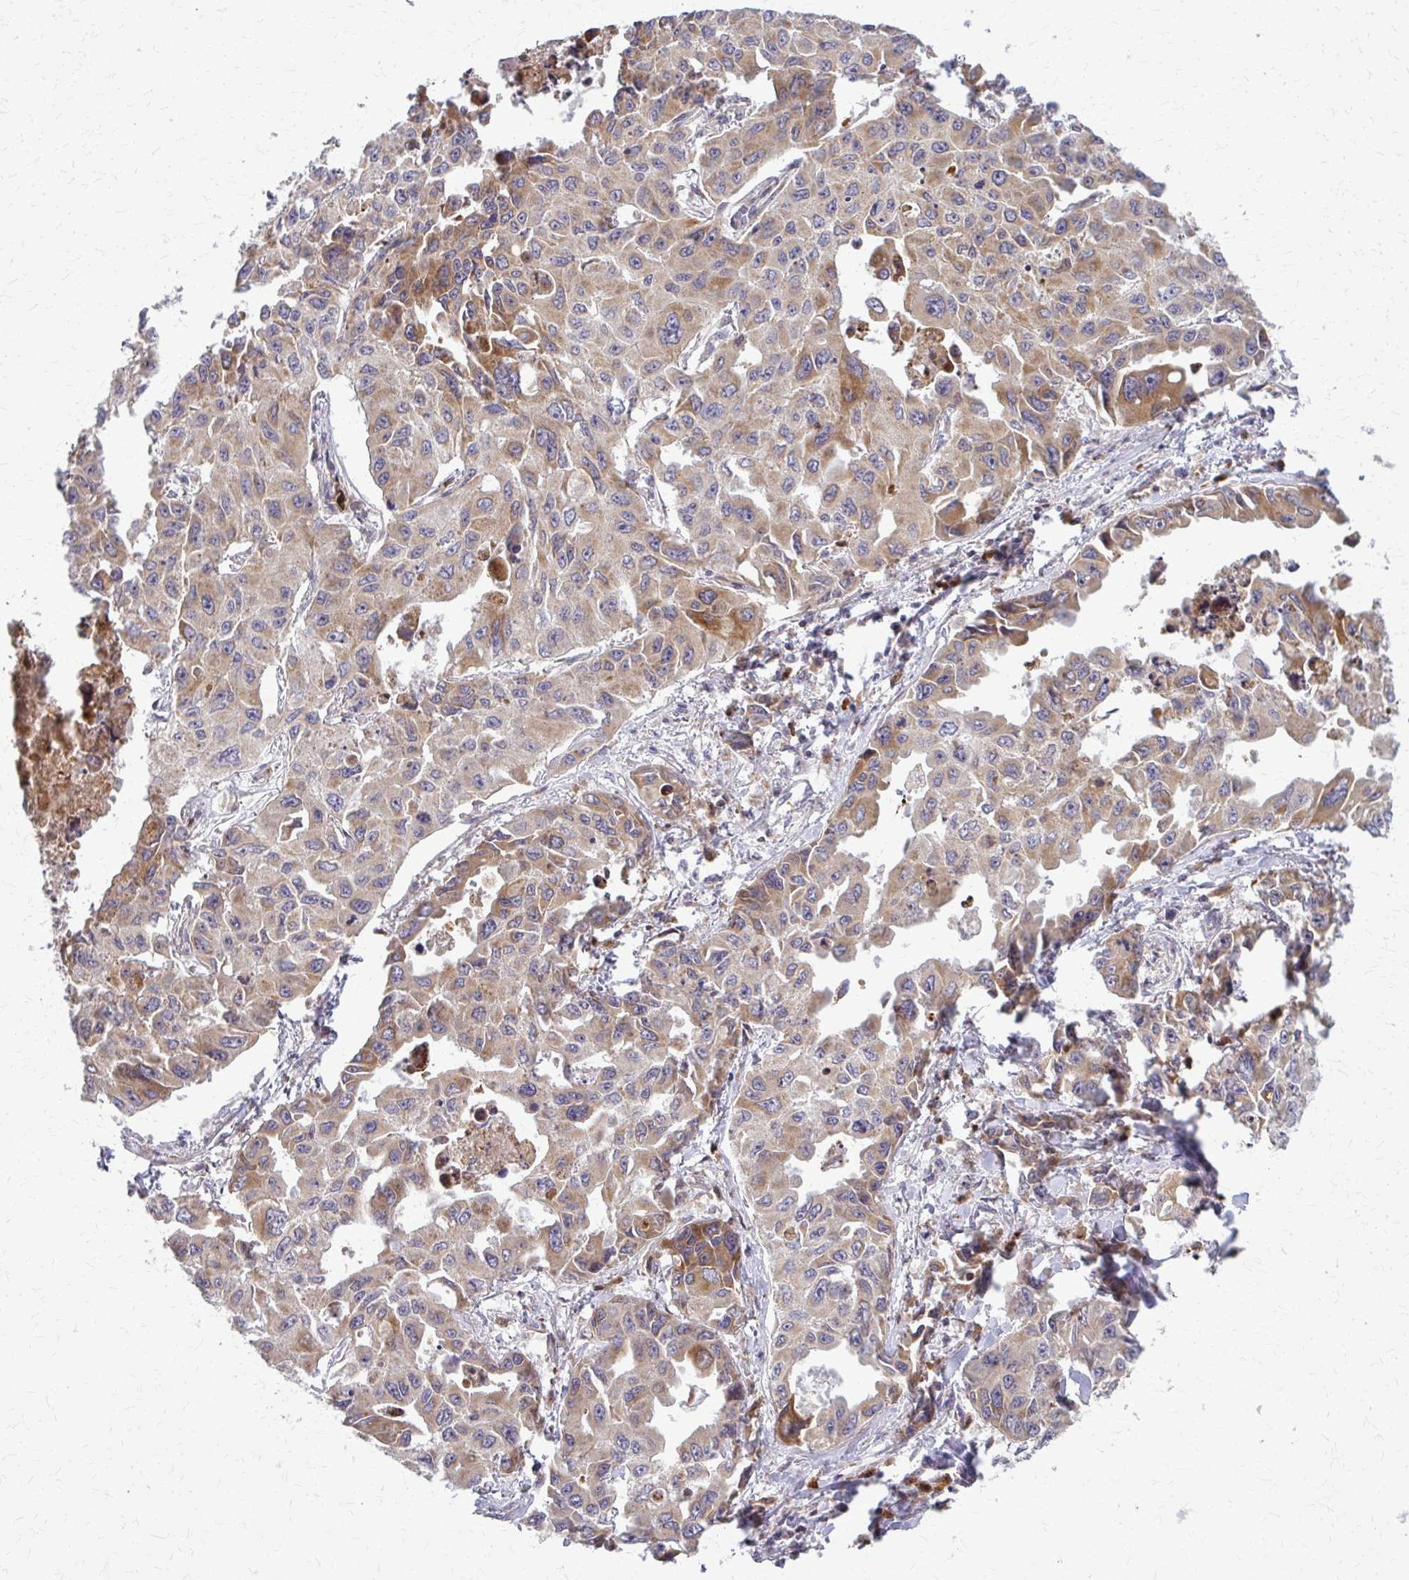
{"staining": {"intensity": "moderate", "quantity": ">75%", "location": "cytoplasmic/membranous"}, "tissue": "lung cancer", "cell_type": "Tumor cells", "image_type": "cancer", "snomed": [{"axis": "morphology", "description": "Adenocarcinoma, NOS"}, {"axis": "topography", "description": "Lung"}], "caption": "The immunohistochemical stain shows moderate cytoplasmic/membranous expression in tumor cells of adenocarcinoma (lung) tissue.", "gene": "MCCC1", "patient": {"sex": "male", "age": 64}}